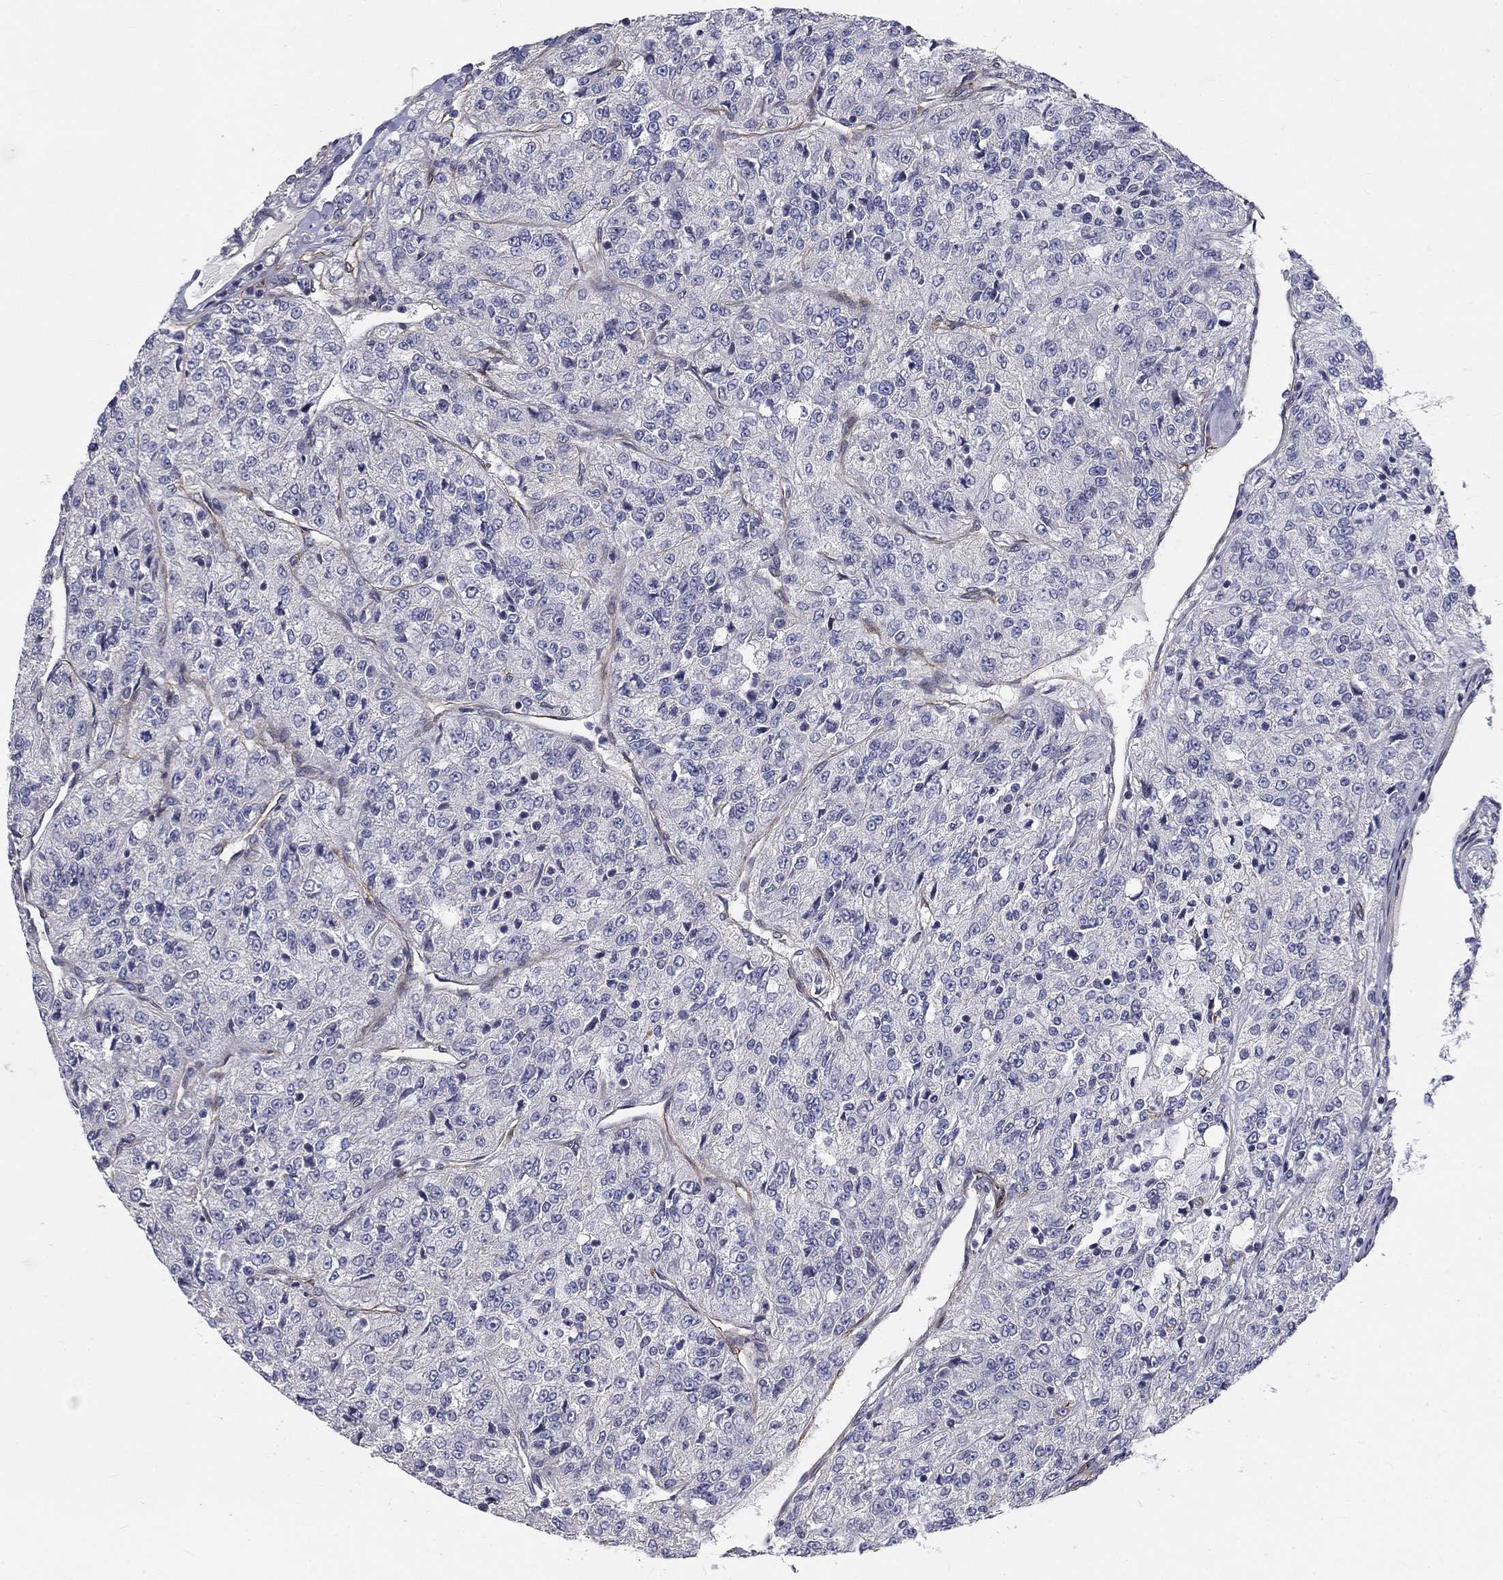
{"staining": {"intensity": "negative", "quantity": "none", "location": "none"}, "tissue": "renal cancer", "cell_type": "Tumor cells", "image_type": "cancer", "snomed": [{"axis": "morphology", "description": "Adenocarcinoma, NOS"}, {"axis": "topography", "description": "Kidney"}], "caption": "A high-resolution micrograph shows immunohistochemistry (IHC) staining of renal adenocarcinoma, which exhibits no significant positivity in tumor cells.", "gene": "SYNC", "patient": {"sex": "female", "age": 63}}